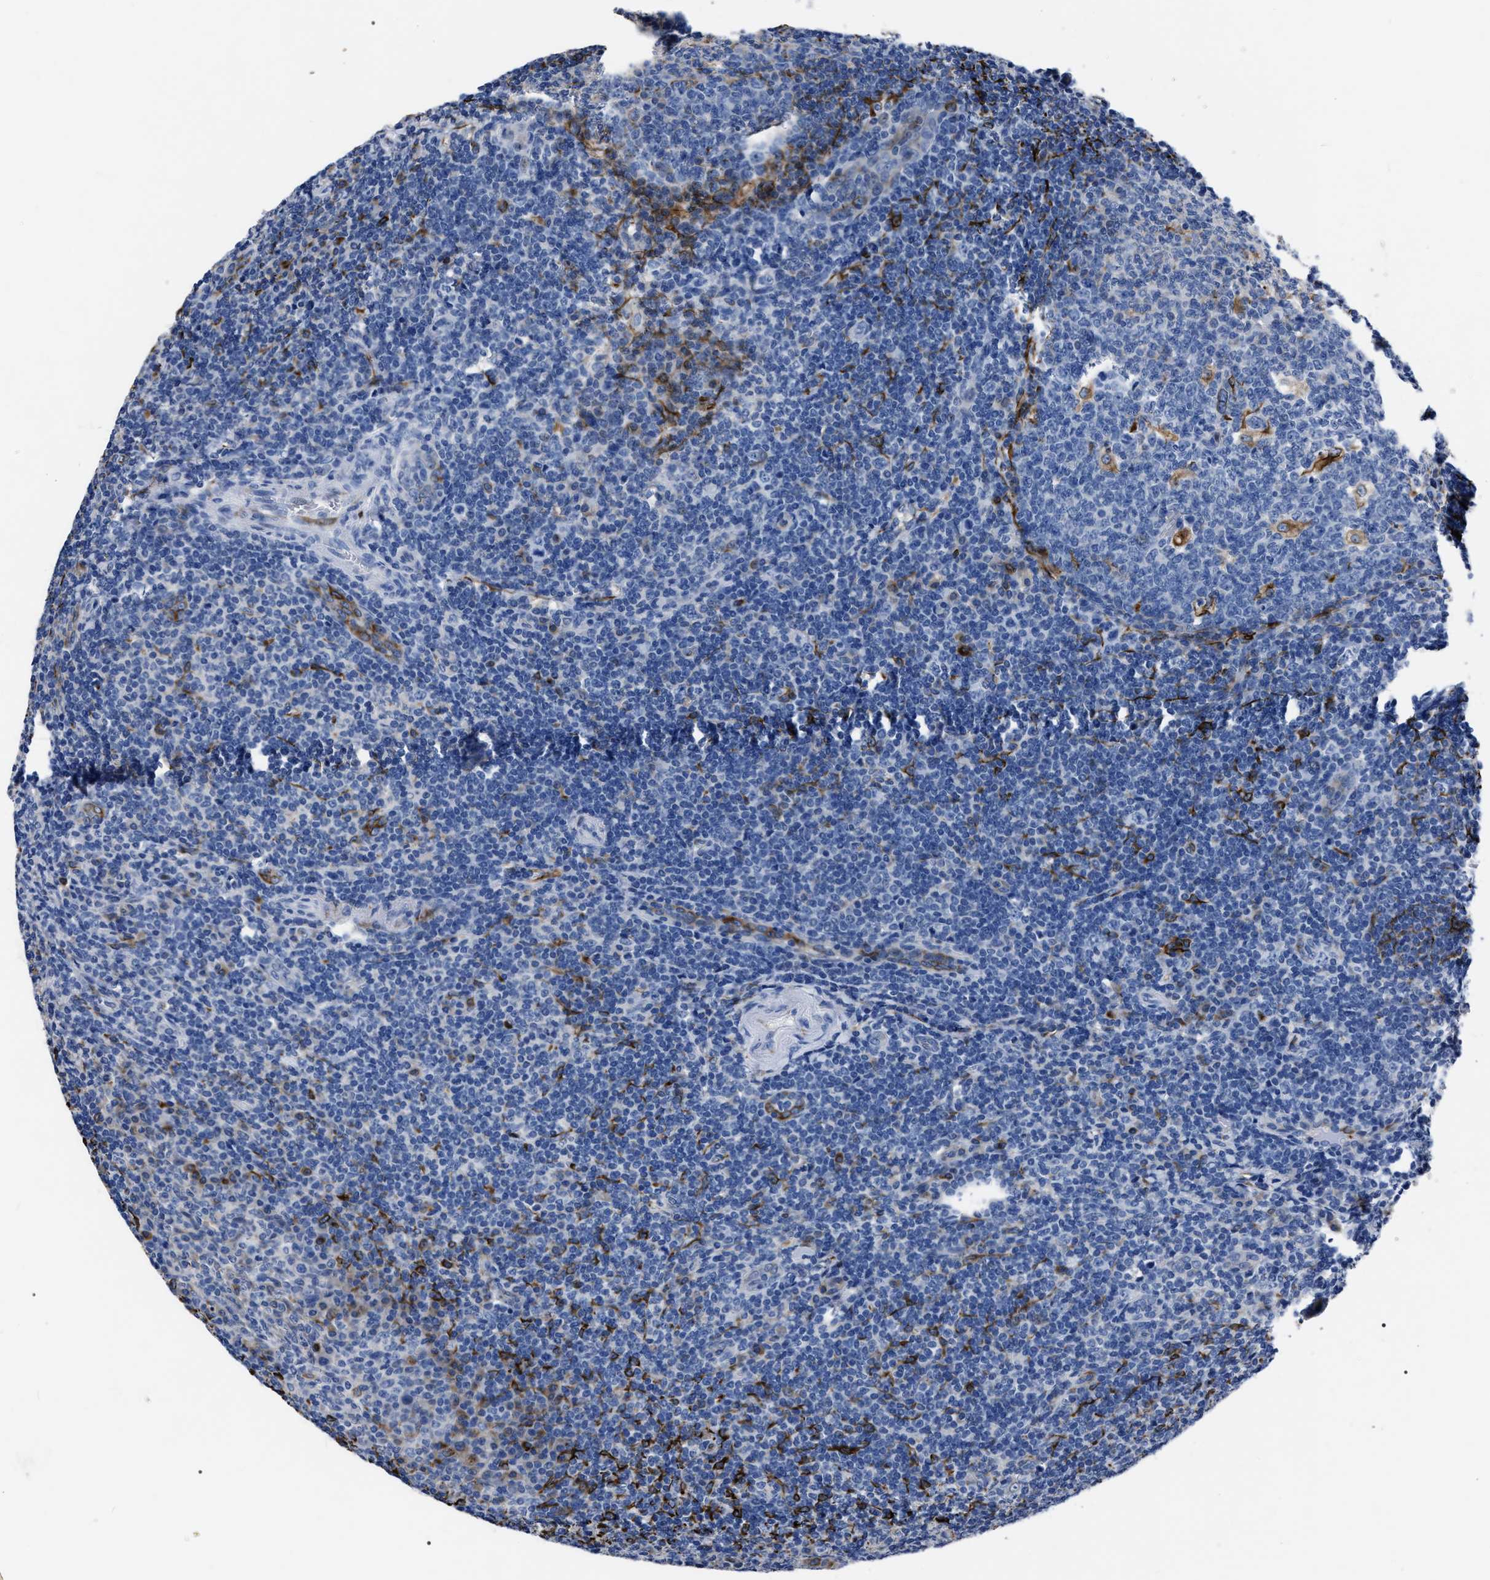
{"staining": {"intensity": "moderate", "quantity": "<25%", "location": "cytoplasmic/membranous"}, "tissue": "tonsil", "cell_type": "Germinal center cells", "image_type": "normal", "snomed": [{"axis": "morphology", "description": "Normal tissue, NOS"}, {"axis": "topography", "description": "Tonsil"}], "caption": "An immunohistochemistry (IHC) image of benign tissue is shown. Protein staining in brown shows moderate cytoplasmic/membranous positivity in tonsil within germinal center cells. (Brightfield microscopy of DAB IHC at high magnification).", "gene": "OR10G3", "patient": {"sex": "male", "age": 37}}